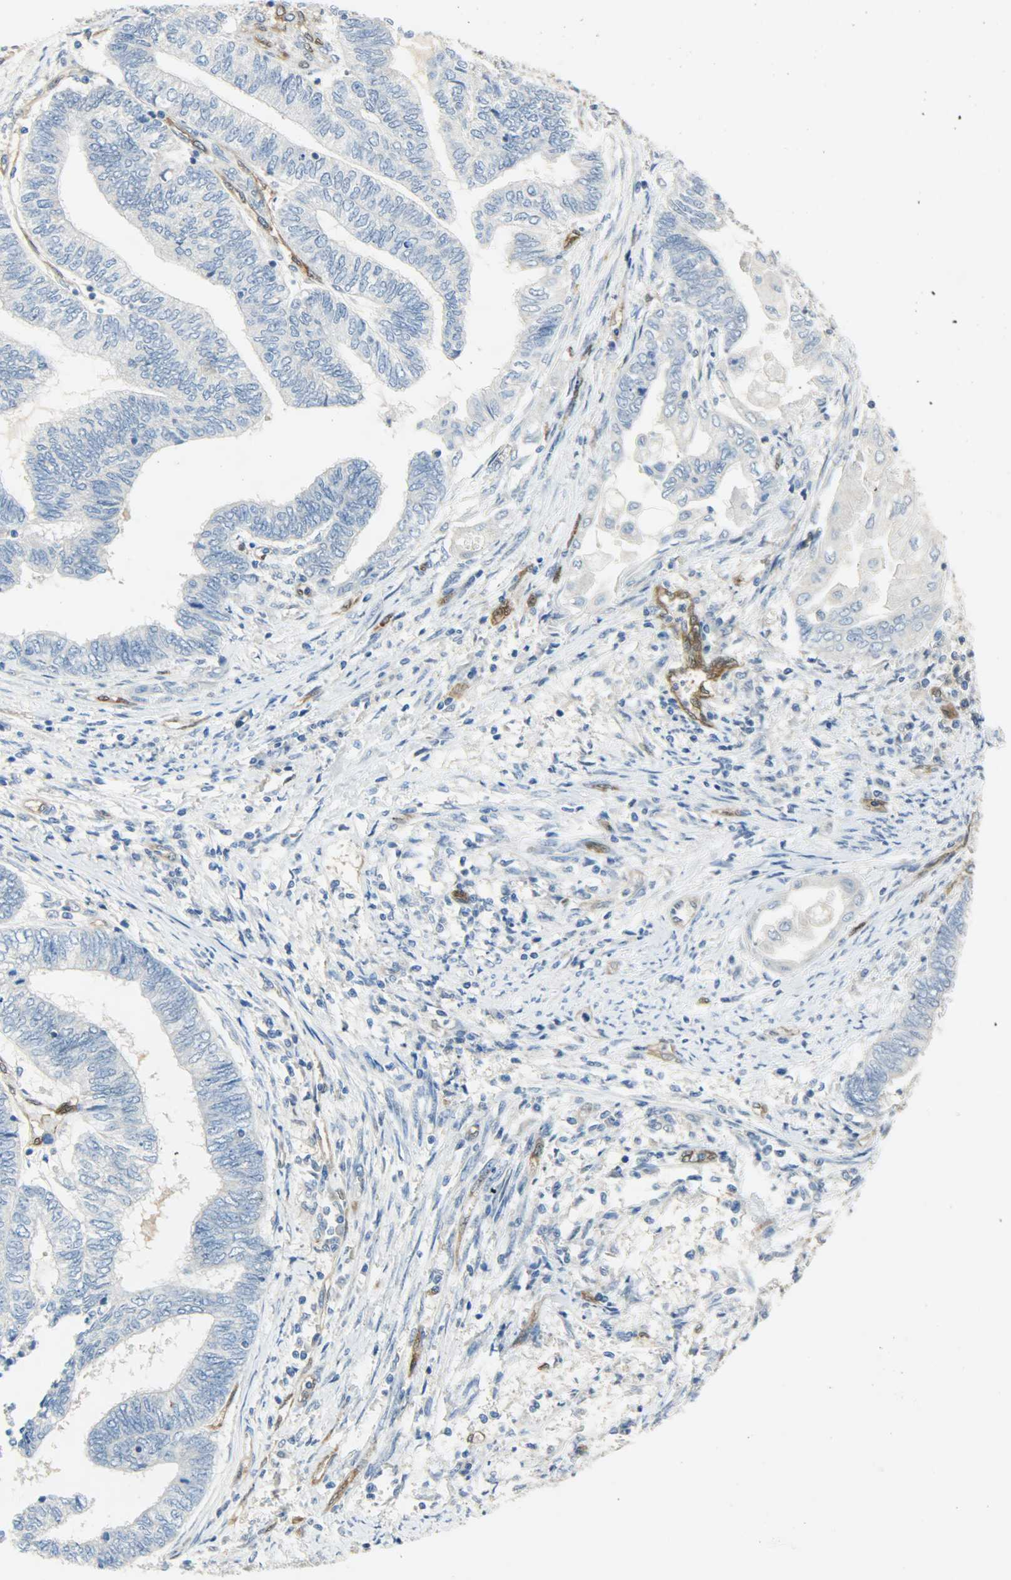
{"staining": {"intensity": "negative", "quantity": "none", "location": "none"}, "tissue": "endometrial cancer", "cell_type": "Tumor cells", "image_type": "cancer", "snomed": [{"axis": "morphology", "description": "Adenocarcinoma, NOS"}, {"axis": "topography", "description": "Uterus"}, {"axis": "topography", "description": "Endometrium"}], "caption": "Image shows no protein staining in tumor cells of endometrial cancer tissue.", "gene": "FKBP1A", "patient": {"sex": "female", "age": 70}}